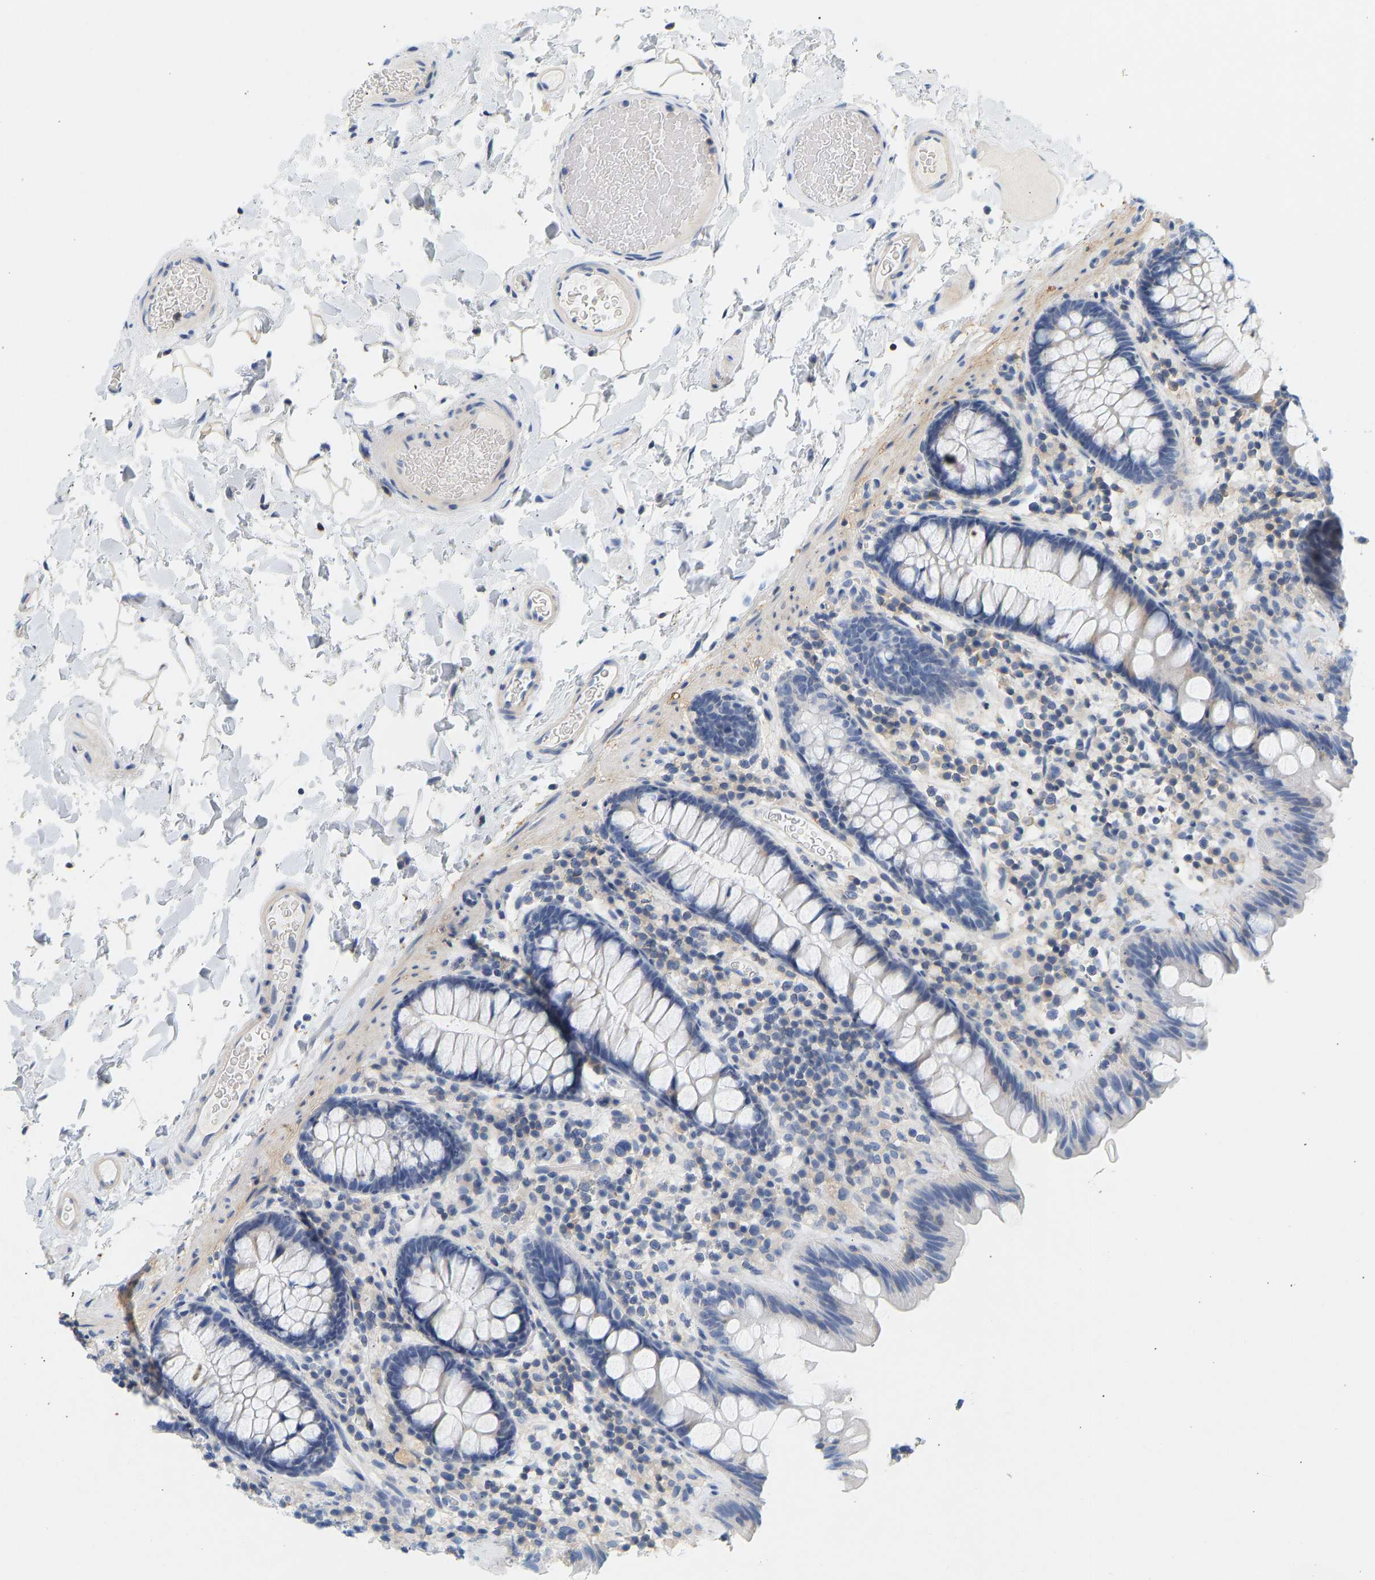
{"staining": {"intensity": "negative", "quantity": "none", "location": "none"}, "tissue": "colon", "cell_type": "Endothelial cells", "image_type": "normal", "snomed": [{"axis": "morphology", "description": "Normal tissue, NOS"}, {"axis": "topography", "description": "Colon"}], "caption": "Immunohistochemistry (IHC) histopathology image of benign colon: colon stained with DAB reveals no significant protein expression in endothelial cells. (Stains: DAB (3,3'-diaminobenzidine) immunohistochemistry (IHC) with hematoxylin counter stain, Microscopy: brightfield microscopy at high magnification).", "gene": "BVES", "patient": {"sex": "female", "age": 80}}